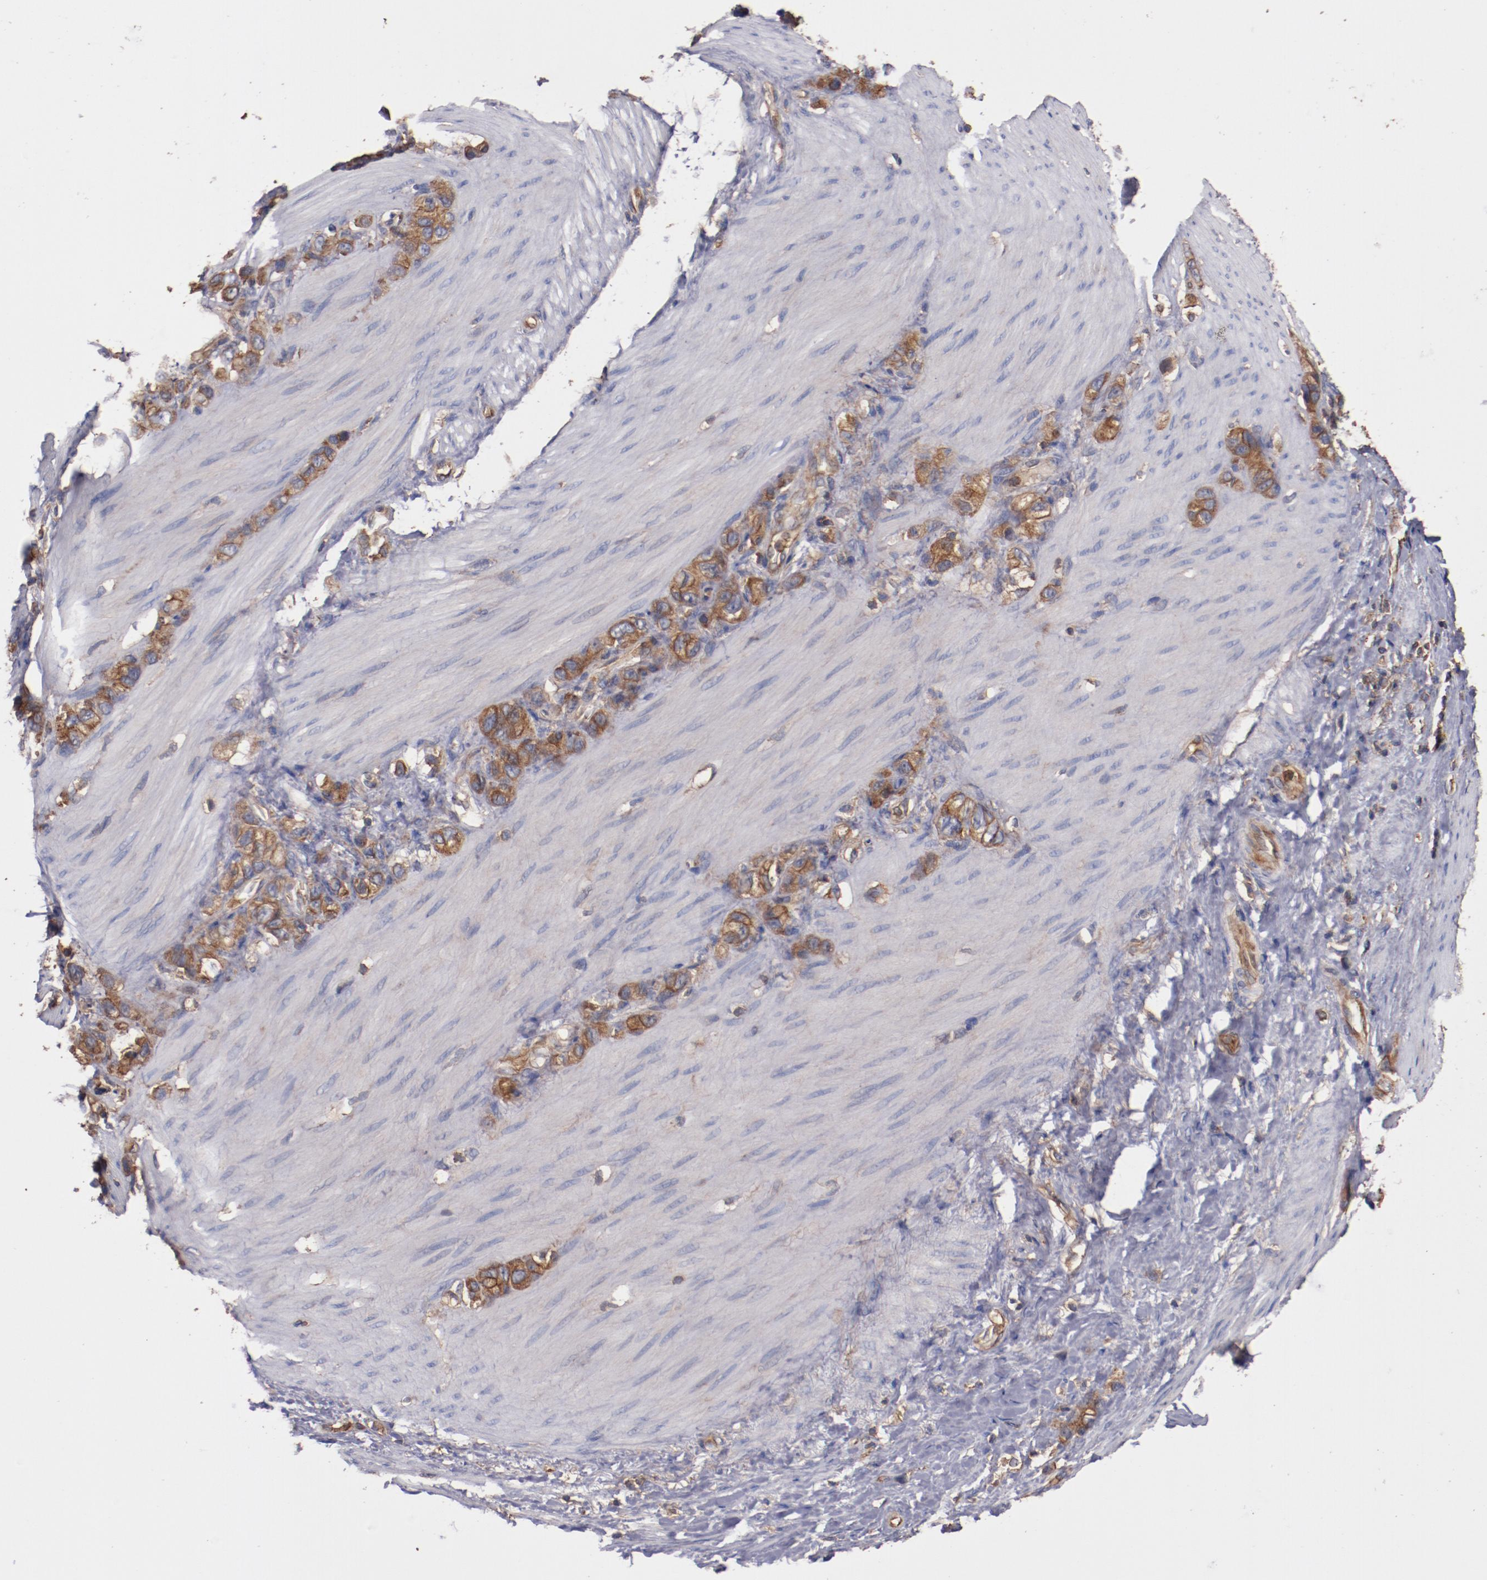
{"staining": {"intensity": "moderate", "quantity": ">75%", "location": "cytoplasmic/membranous"}, "tissue": "stomach cancer", "cell_type": "Tumor cells", "image_type": "cancer", "snomed": [{"axis": "morphology", "description": "Normal tissue, NOS"}, {"axis": "morphology", "description": "Adenocarcinoma, NOS"}, {"axis": "morphology", "description": "Adenocarcinoma, High grade"}, {"axis": "topography", "description": "Stomach, upper"}, {"axis": "topography", "description": "Stomach"}], "caption": "IHC of human adenocarcinoma (stomach) reveals medium levels of moderate cytoplasmic/membranous expression in about >75% of tumor cells.", "gene": "TMOD3", "patient": {"sex": "female", "age": 65}}